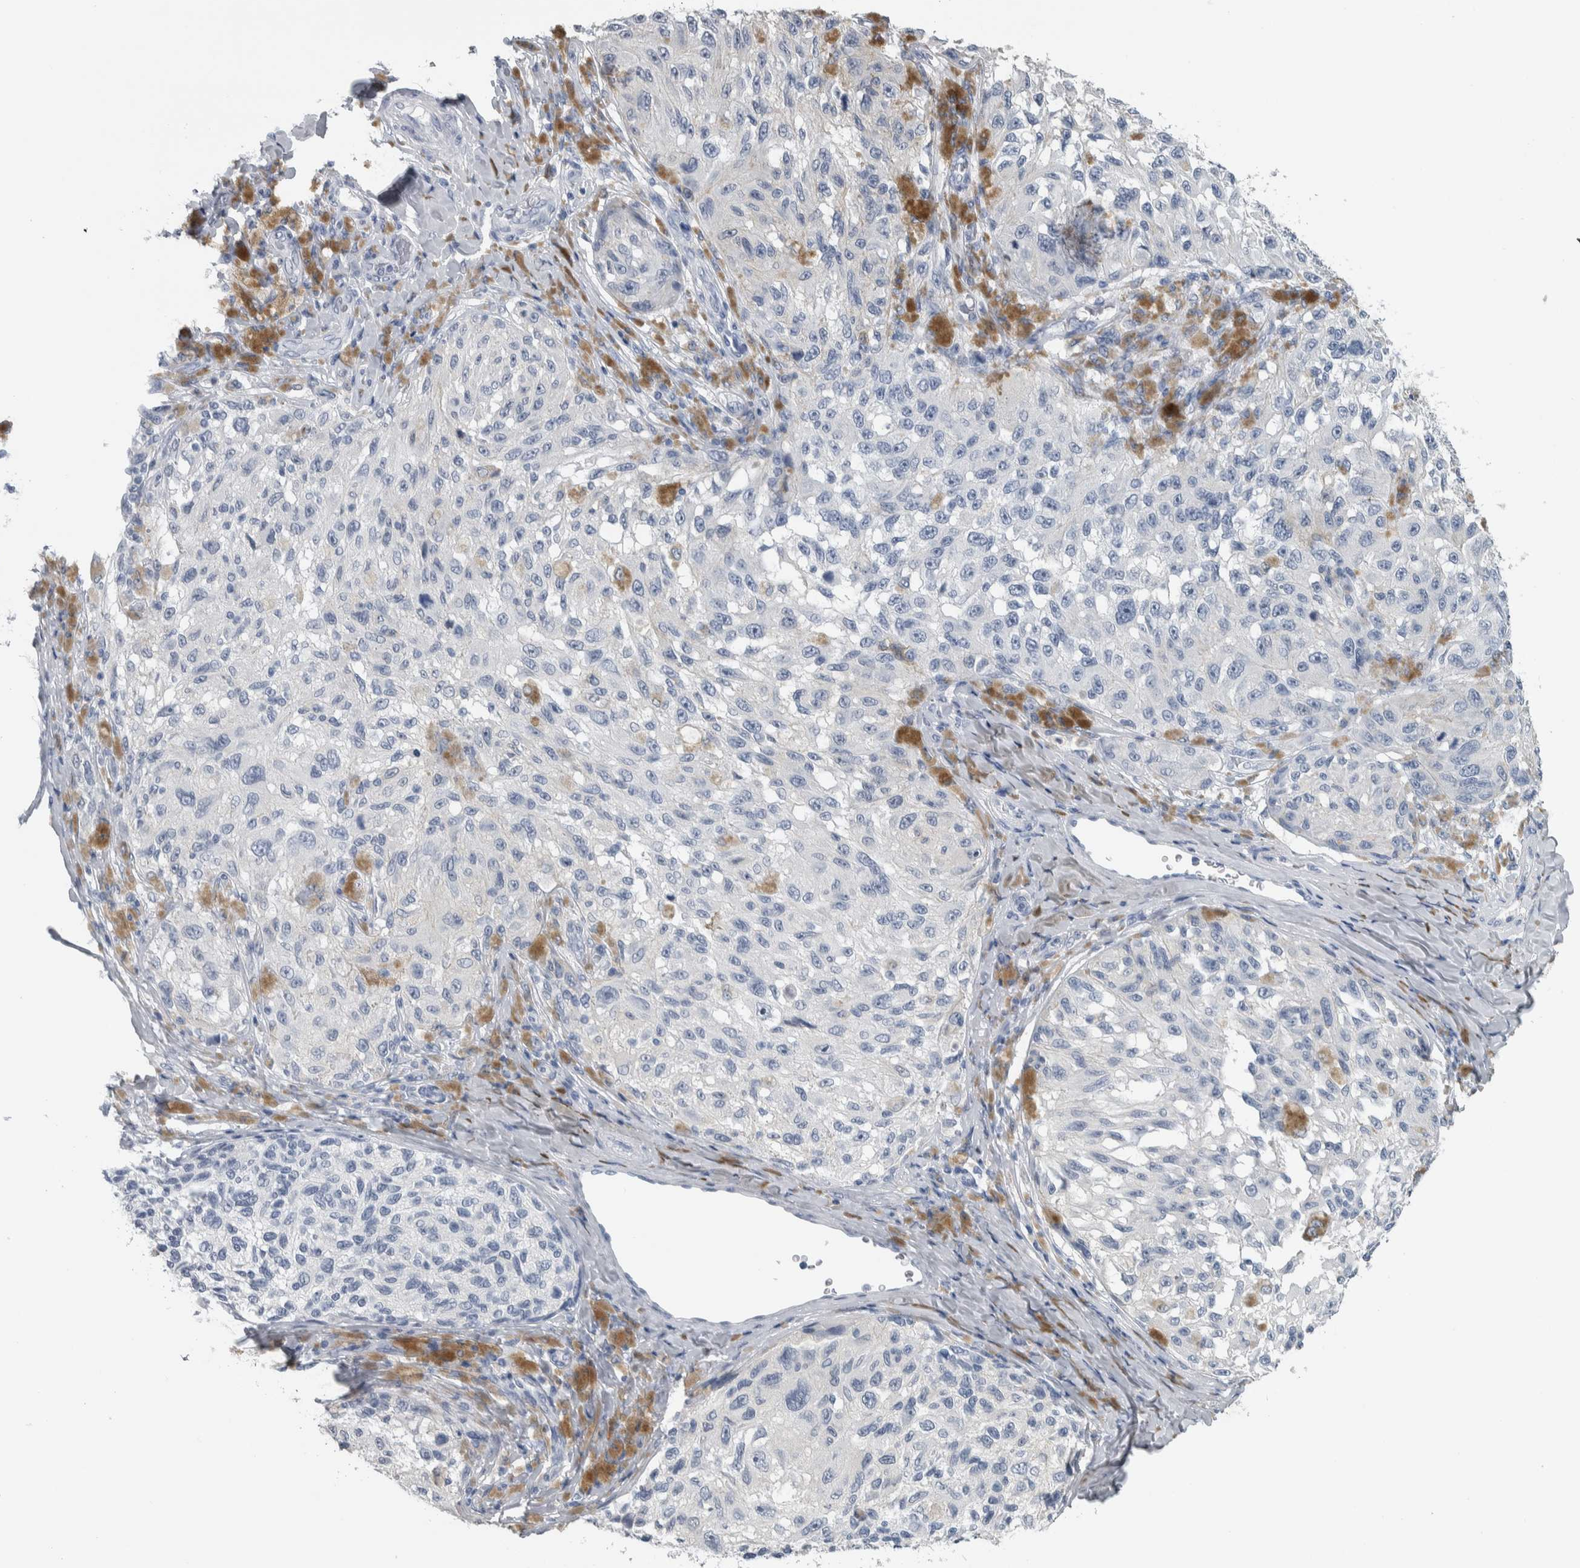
{"staining": {"intensity": "negative", "quantity": "none", "location": "none"}, "tissue": "melanoma", "cell_type": "Tumor cells", "image_type": "cancer", "snomed": [{"axis": "morphology", "description": "Malignant melanoma, NOS"}, {"axis": "topography", "description": "Skin"}], "caption": "Tumor cells show no significant protein staining in malignant melanoma. (Stains: DAB (3,3'-diaminobenzidine) IHC with hematoxylin counter stain, Microscopy: brightfield microscopy at high magnification).", "gene": "CDH17", "patient": {"sex": "female", "age": 73}}